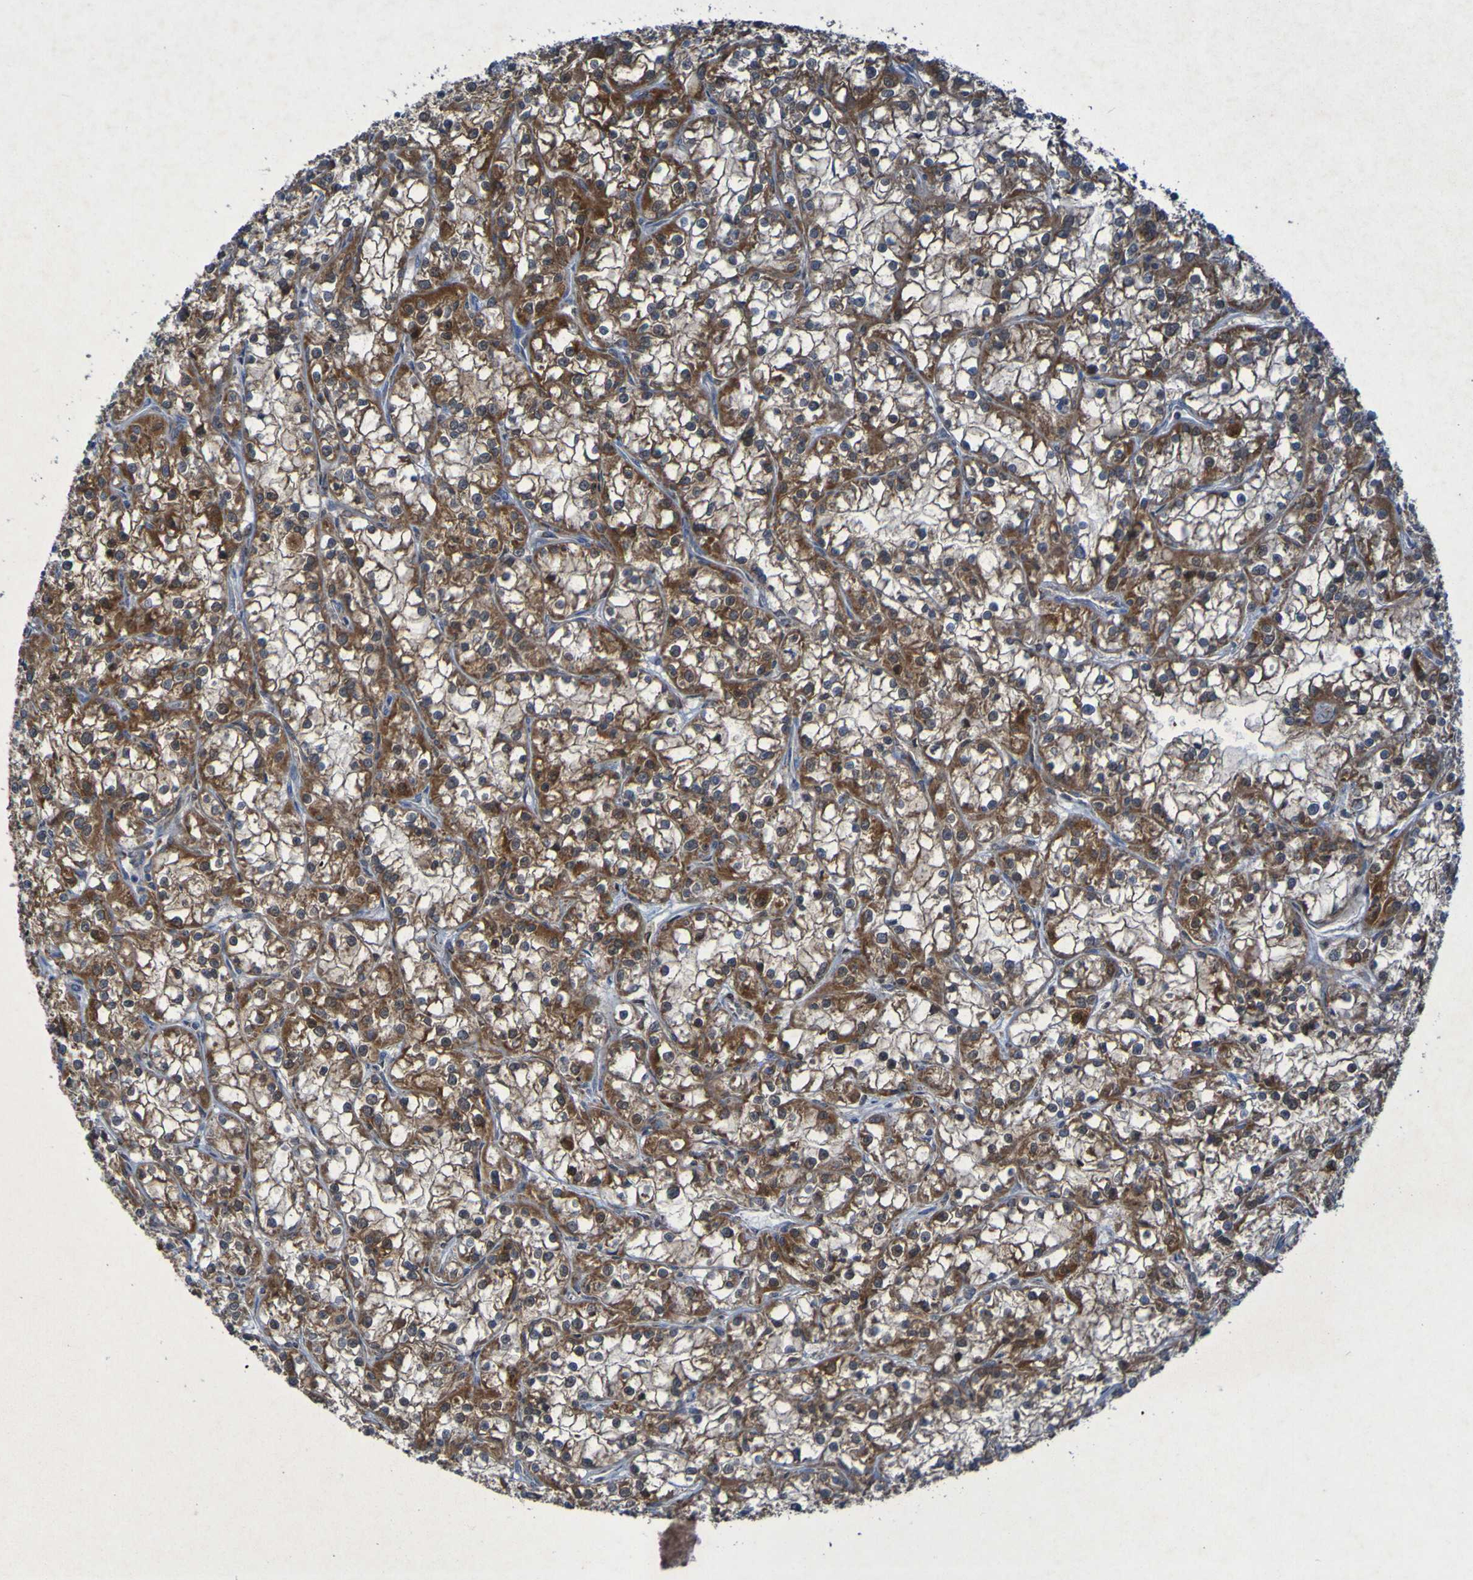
{"staining": {"intensity": "moderate", "quantity": ">75%", "location": "cytoplasmic/membranous"}, "tissue": "renal cancer", "cell_type": "Tumor cells", "image_type": "cancer", "snomed": [{"axis": "morphology", "description": "Adenocarcinoma, NOS"}, {"axis": "topography", "description": "Kidney"}], "caption": "Protein expression analysis of renal cancer shows moderate cytoplasmic/membranous staining in about >75% of tumor cells.", "gene": "CCDC51", "patient": {"sex": "female", "age": 52}}